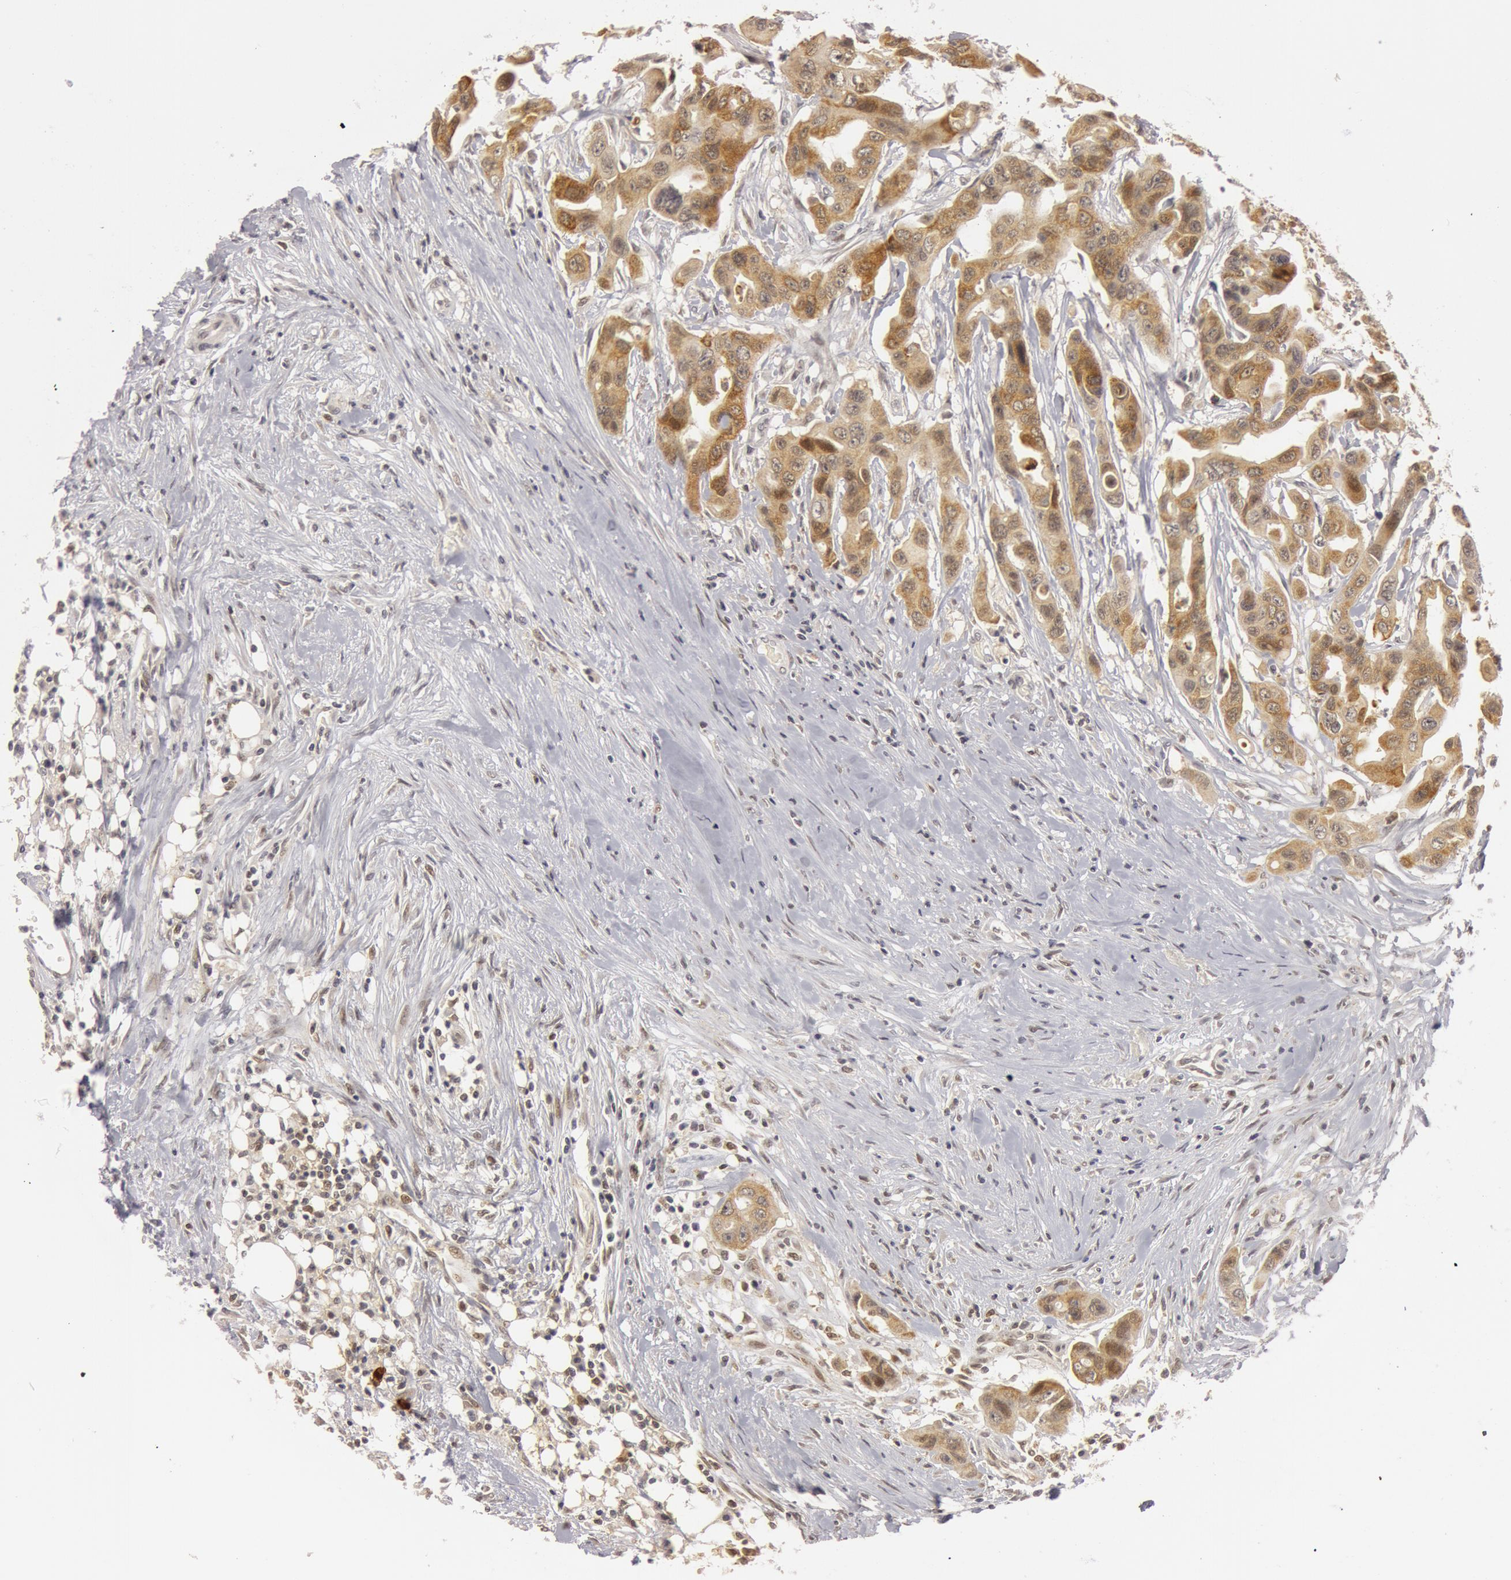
{"staining": {"intensity": "moderate", "quantity": ">75%", "location": "cytoplasmic/membranous,nuclear"}, "tissue": "colorectal cancer", "cell_type": "Tumor cells", "image_type": "cancer", "snomed": [{"axis": "morphology", "description": "Adenocarcinoma, NOS"}, {"axis": "topography", "description": "Colon"}], "caption": "About >75% of tumor cells in human adenocarcinoma (colorectal) exhibit moderate cytoplasmic/membranous and nuclear protein expression as visualized by brown immunohistochemical staining.", "gene": "OASL", "patient": {"sex": "female", "age": 70}}